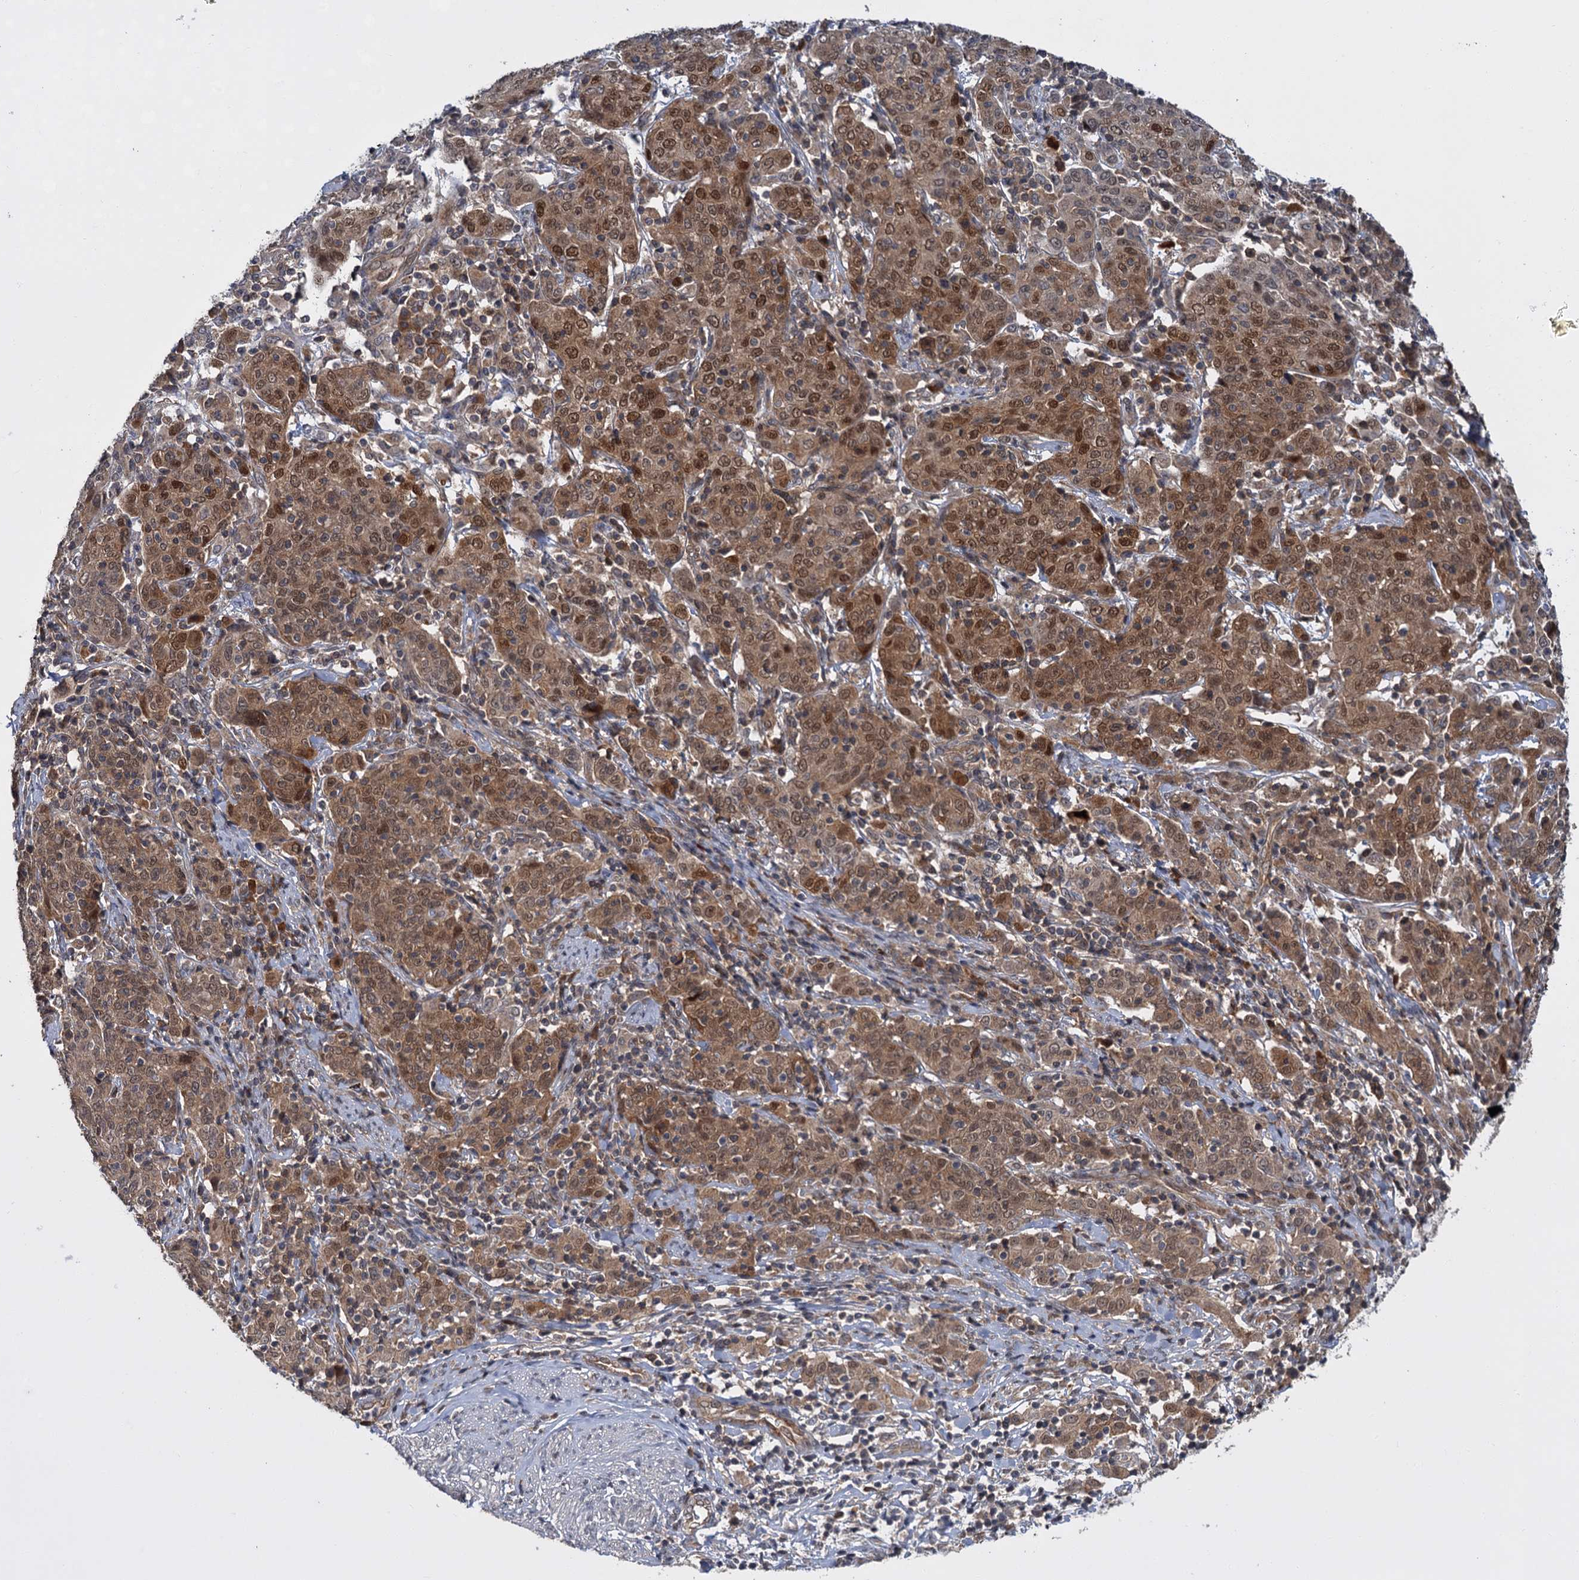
{"staining": {"intensity": "moderate", "quantity": ">75%", "location": "cytoplasmic/membranous,nuclear"}, "tissue": "cervical cancer", "cell_type": "Tumor cells", "image_type": "cancer", "snomed": [{"axis": "morphology", "description": "Squamous cell carcinoma, NOS"}, {"axis": "topography", "description": "Cervix"}], "caption": "The image exhibits a brown stain indicating the presence of a protein in the cytoplasmic/membranous and nuclear of tumor cells in cervical cancer.", "gene": "KANSL2", "patient": {"sex": "female", "age": 67}}